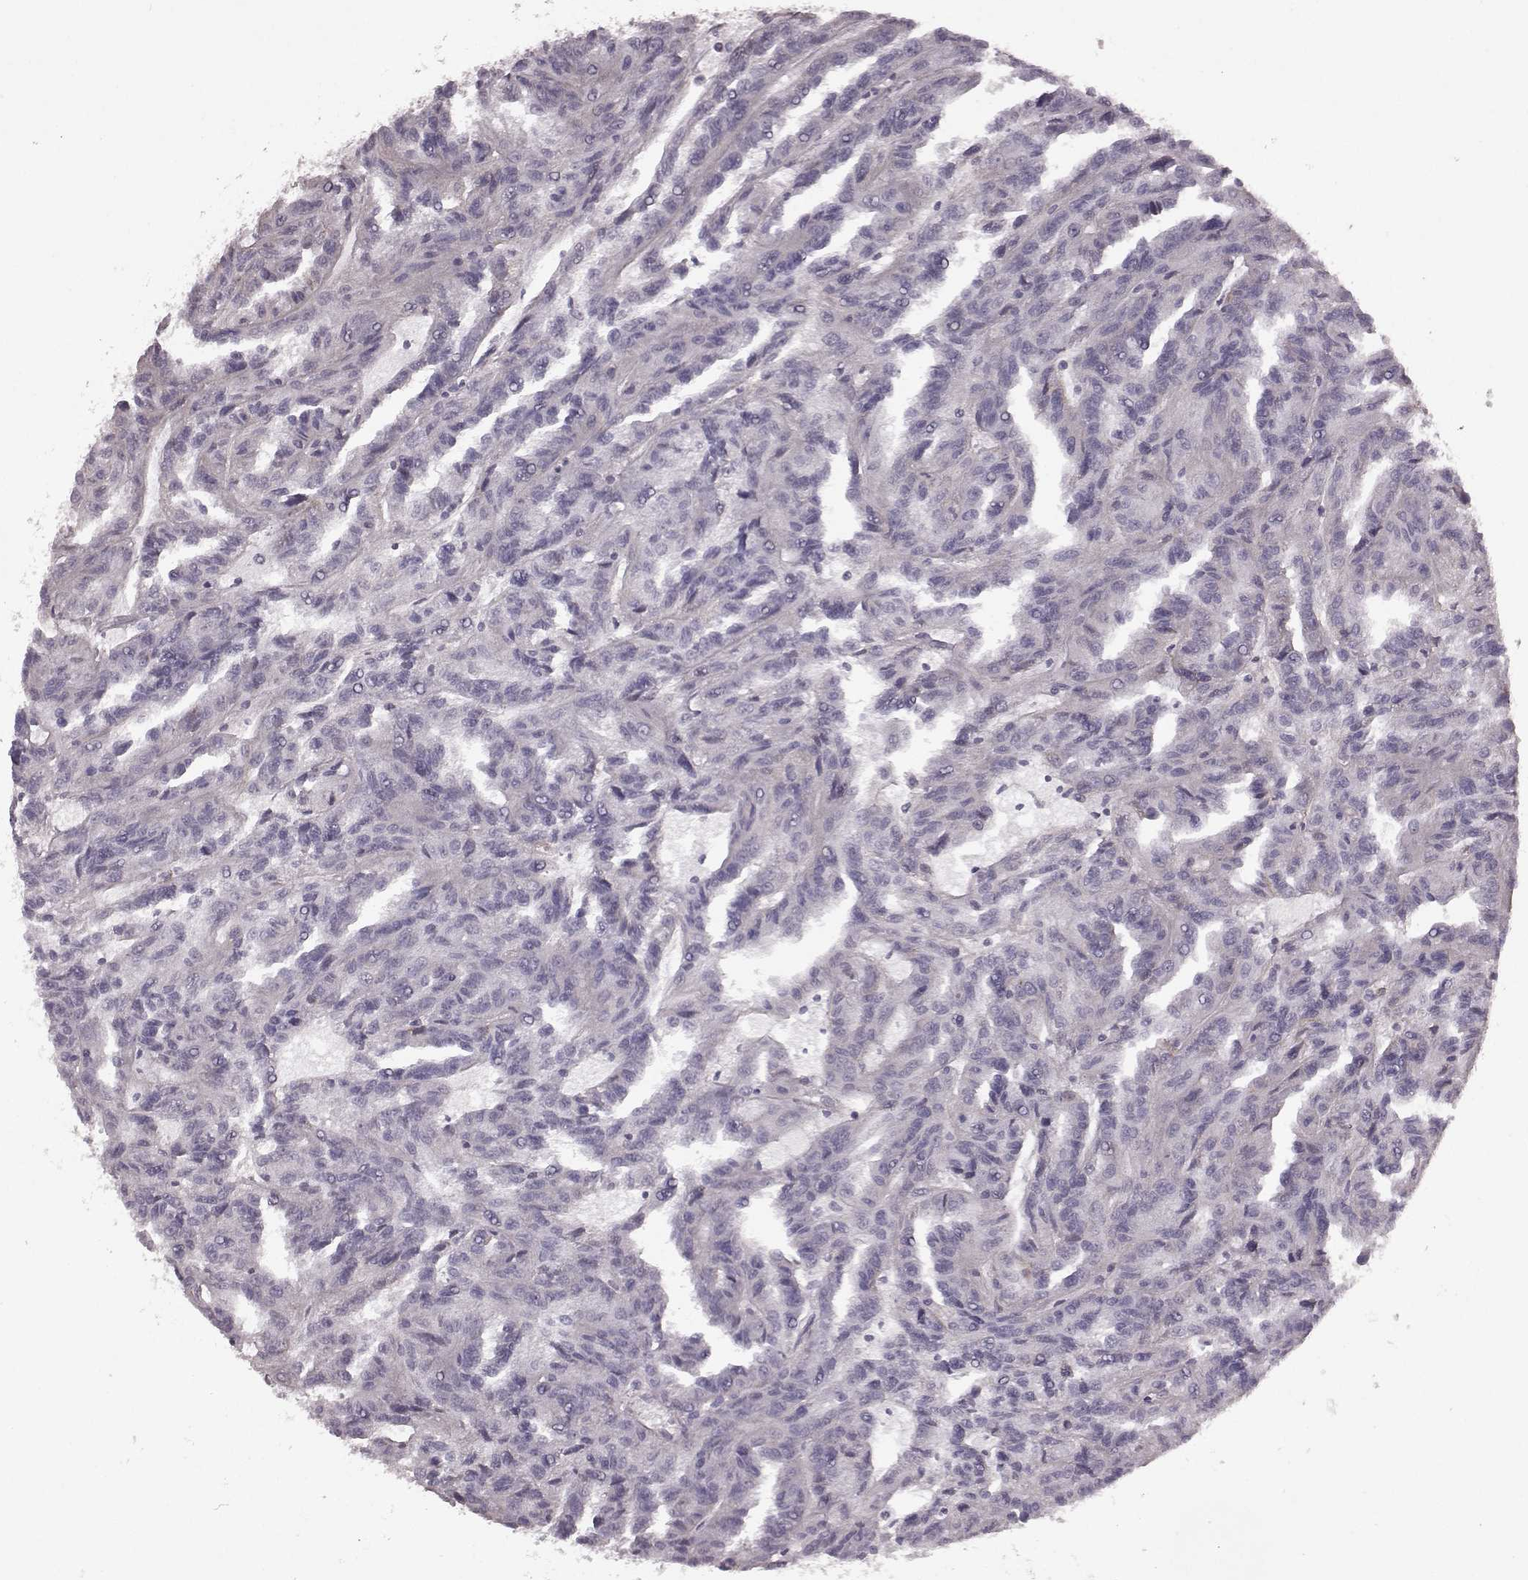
{"staining": {"intensity": "negative", "quantity": "none", "location": "none"}, "tissue": "renal cancer", "cell_type": "Tumor cells", "image_type": "cancer", "snomed": [{"axis": "morphology", "description": "Adenocarcinoma, NOS"}, {"axis": "topography", "description": "Kidney"}], "caption": "Renal cancer was stained to show a protein in brown. There is no significant expression in tumor cells. (DAB (3,3'-diaminobenzidine) immunohistochemistry (IHC) visualized using brightfield microscopy, high magnification).", "gene": "PDCD1", "patient": {"sex": "male", "age": 79}}